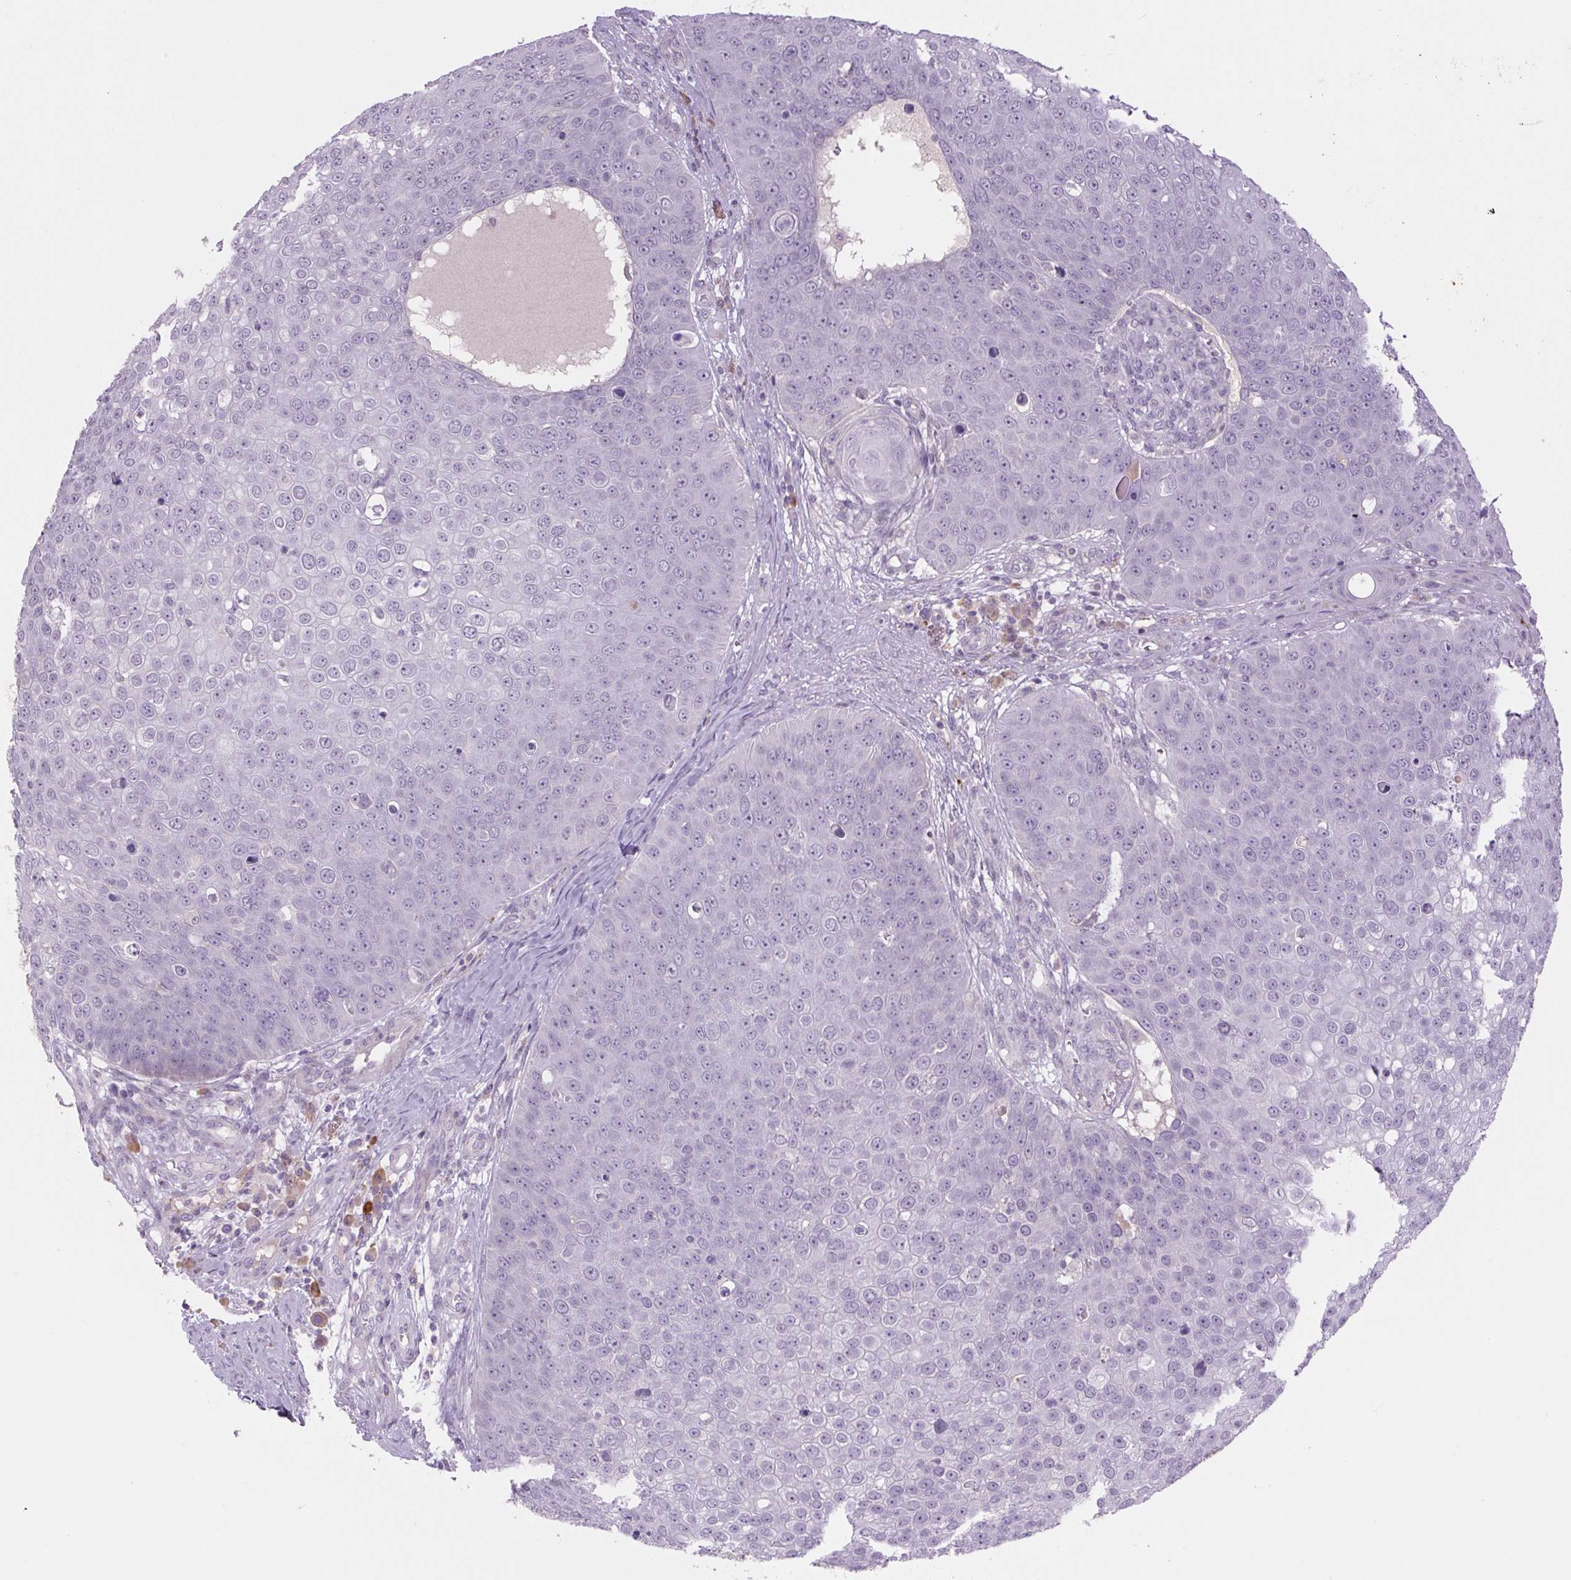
{"staining": {"intensity": "negative", "quantity": "none", "location": "none"}, "tissue": "skin cancer", "cell_type": "Tumor cells", "image_type": "cancer", "snomed": [{"axis": "morphology", "description": "Squamous cell carcinoma, NOS"}, {"axis": "topography", "description": "Skin"}], "caption": "Skin squamous cell carcinoma stained for a protein using immunohistochemistry displays no staining tumor cells.", "gene": "TMEM100", "patient": {"sex": "male", "age": 71}}